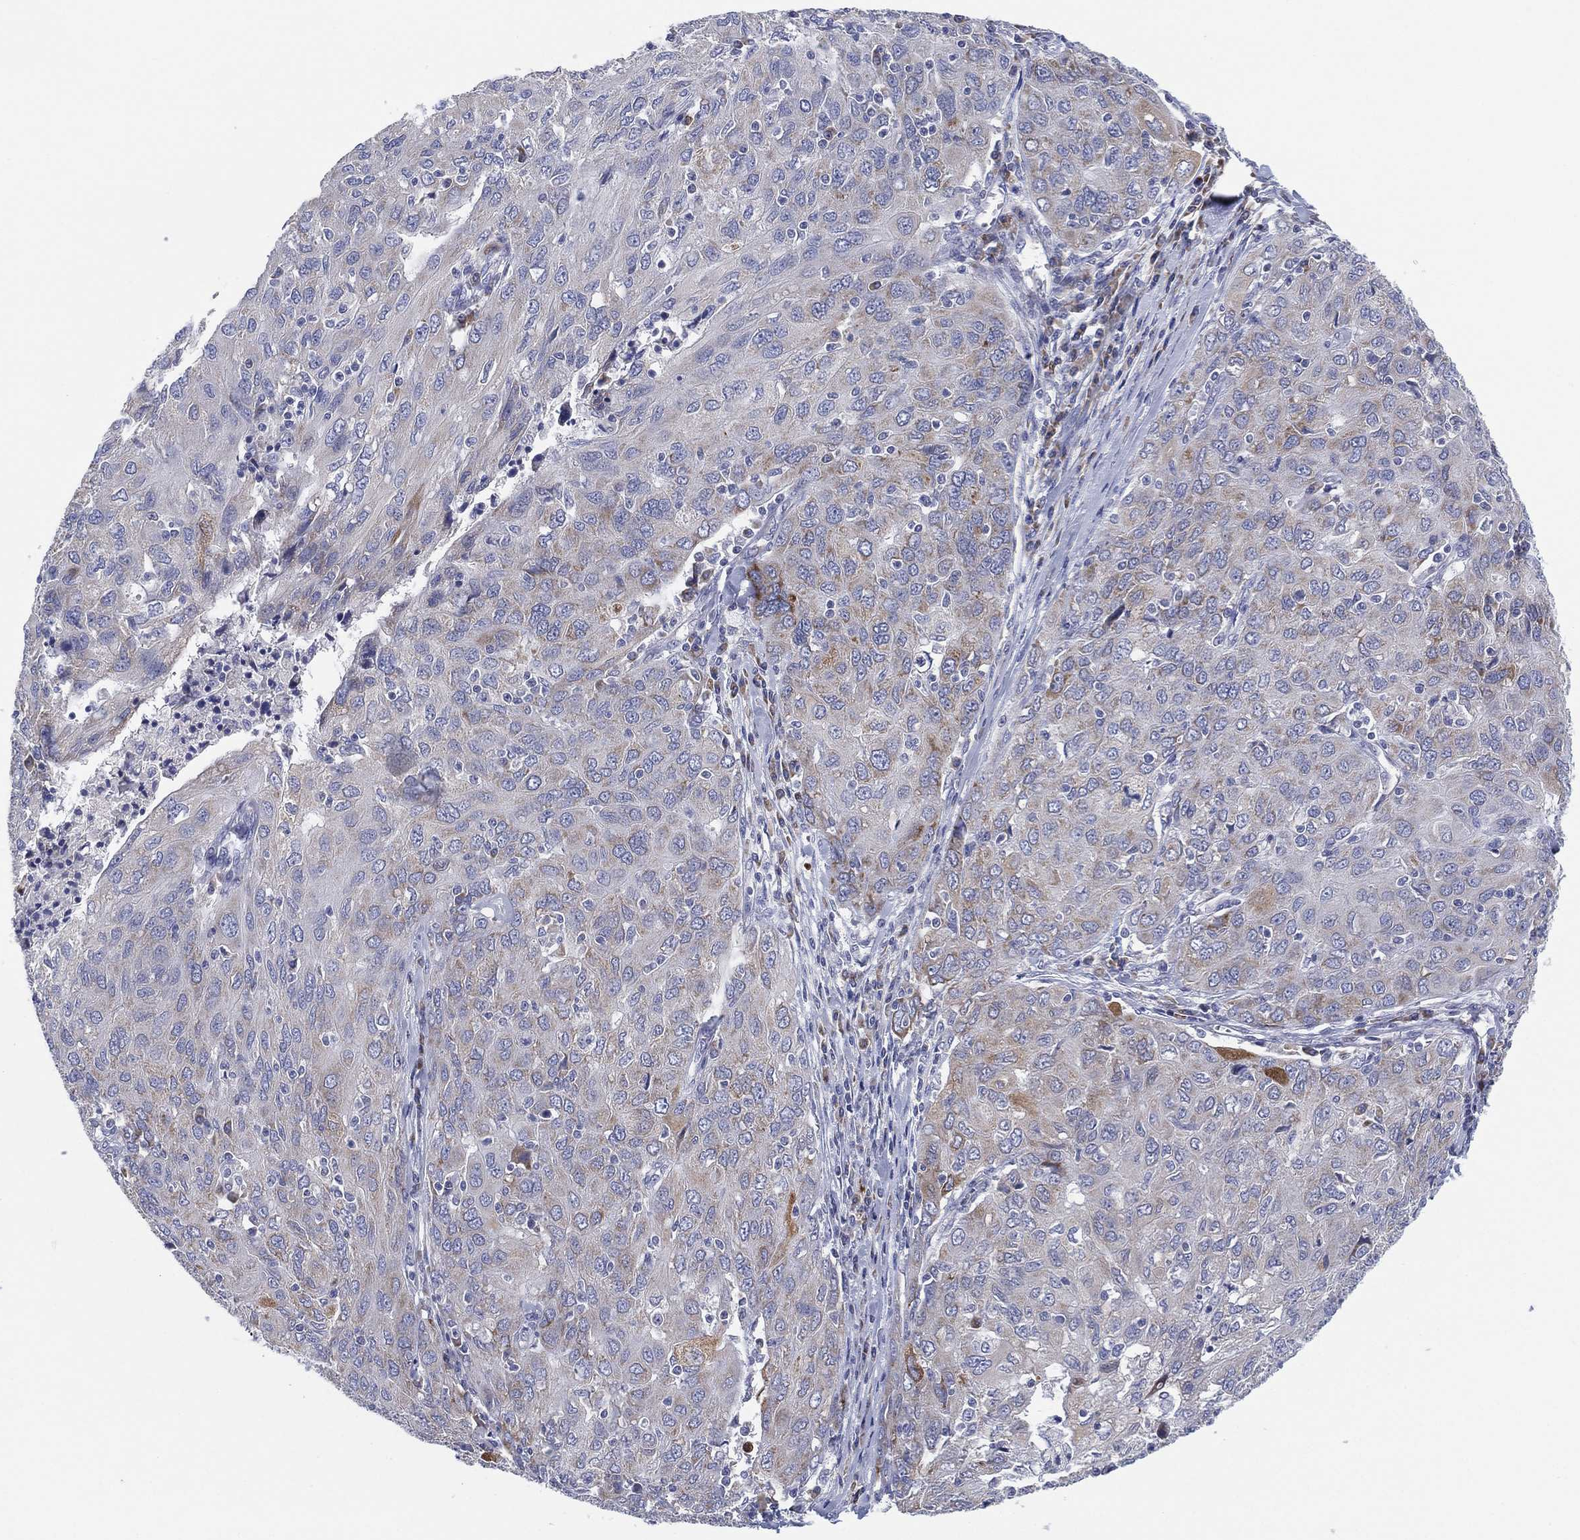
{"staining": {"intensity": "weak", "quantity": "<25%", "location": "cytoplasmic/membranous"}, "tissue": "ovarian cancer", "cell_type": "Tumor cells", "image_type": "cancer", "snomed": [{"axis": "morphology", "description": "Carcinoma, endometroid"}, {"axis": "topography", "description": "Ovary"}], "caption": "This is an IHC image of ovarian cancer. There is no staining in tumor cells.", "gene": "TMEM40", "patient": {"sex": "female", "age": 50}}